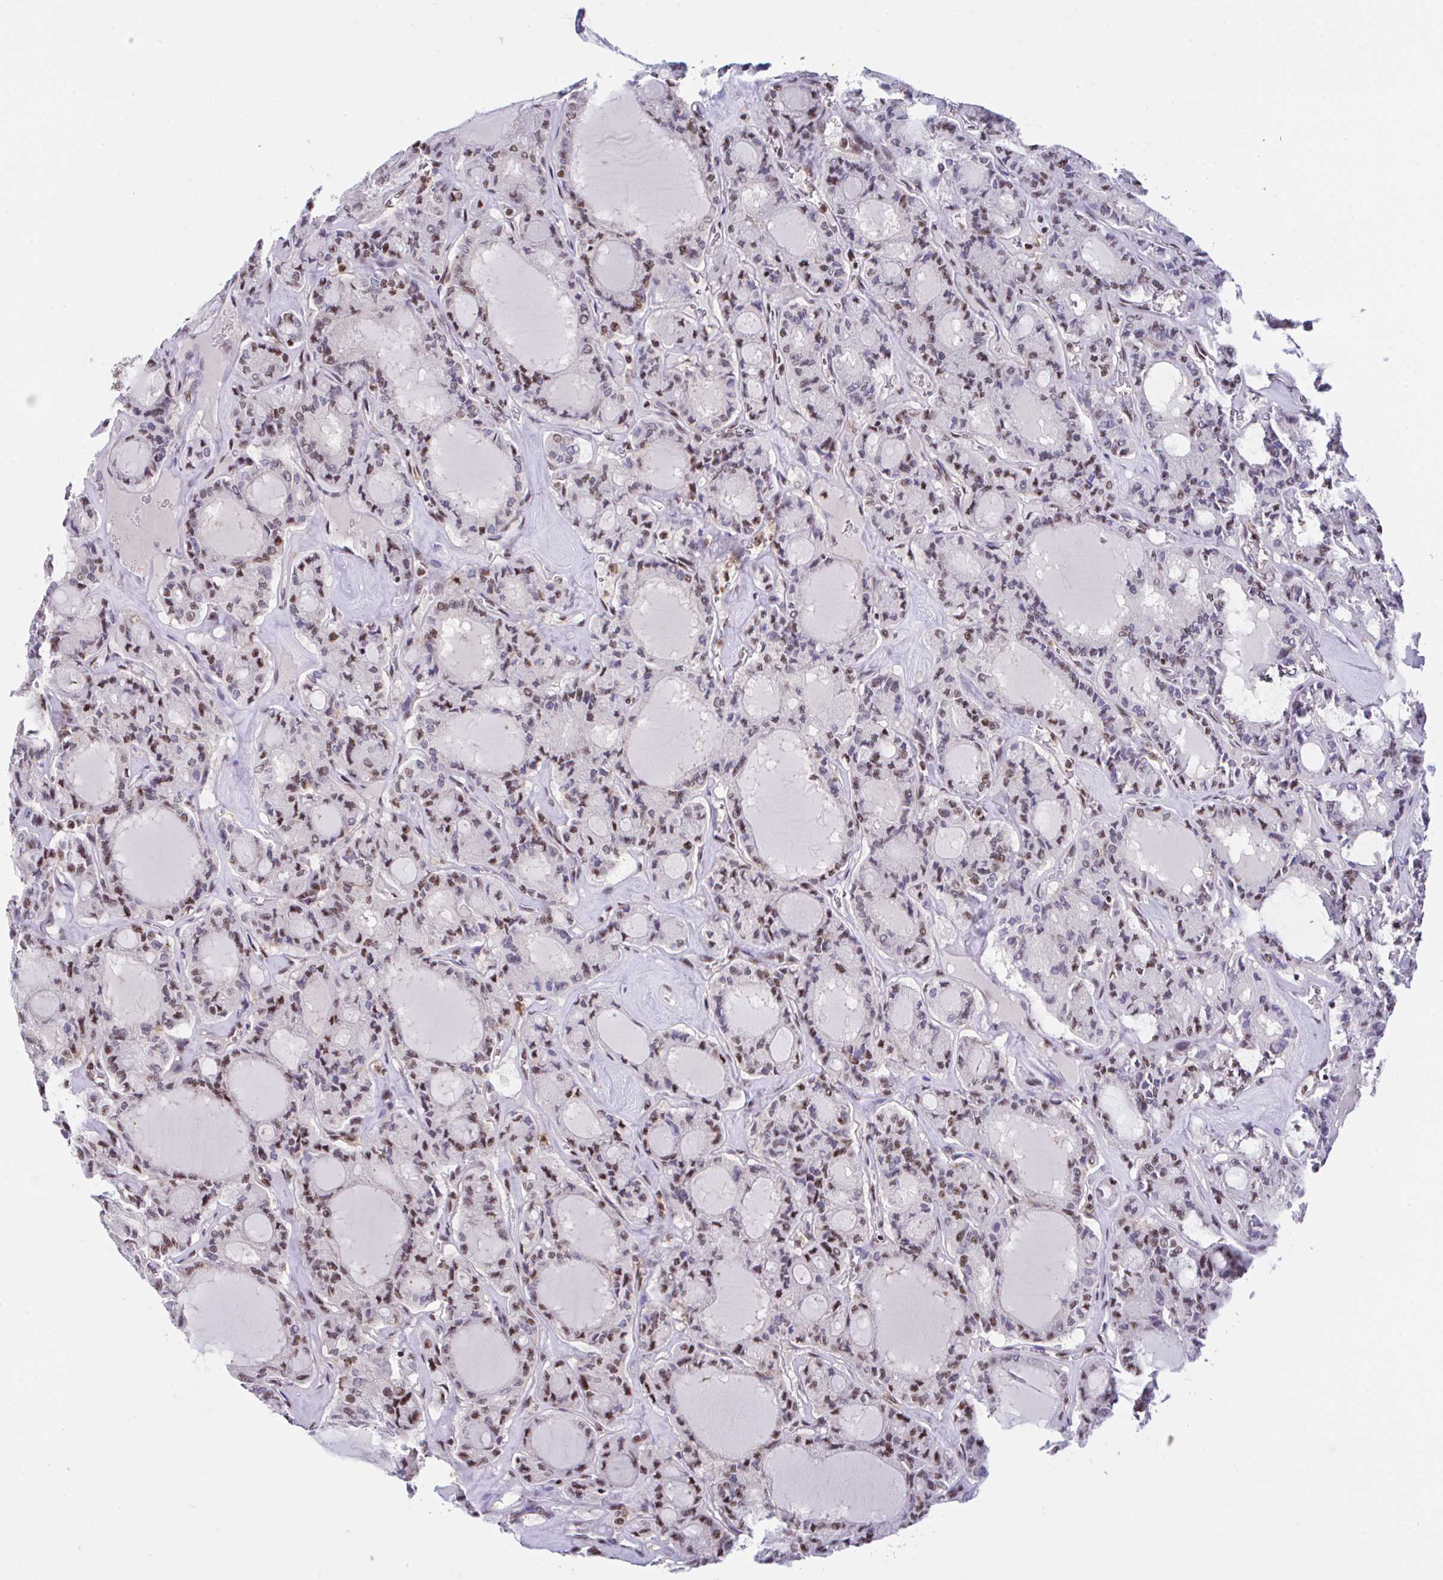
{"staining": {"intensity": "moderate", "quantity": ">75%", "location": "nuclear"}, "tissue": "thyroid cancer", "cell_type": "Tumor cells", "image_type": "cancer", "snomed": [{"axis": "morphology", "description": "Papillary adenocarcinoma, NOS"}, {"axis": "topography", "description": "Thyroid gland"}], "caption": "Immunohistochemical staining of human thyroid cancer exhibits medium levels of moderate nuclear protein positivity in approximately >75% of tumor cells.", "gene": "OR6K3", "patient": {"sex": "male", "age": 87}}